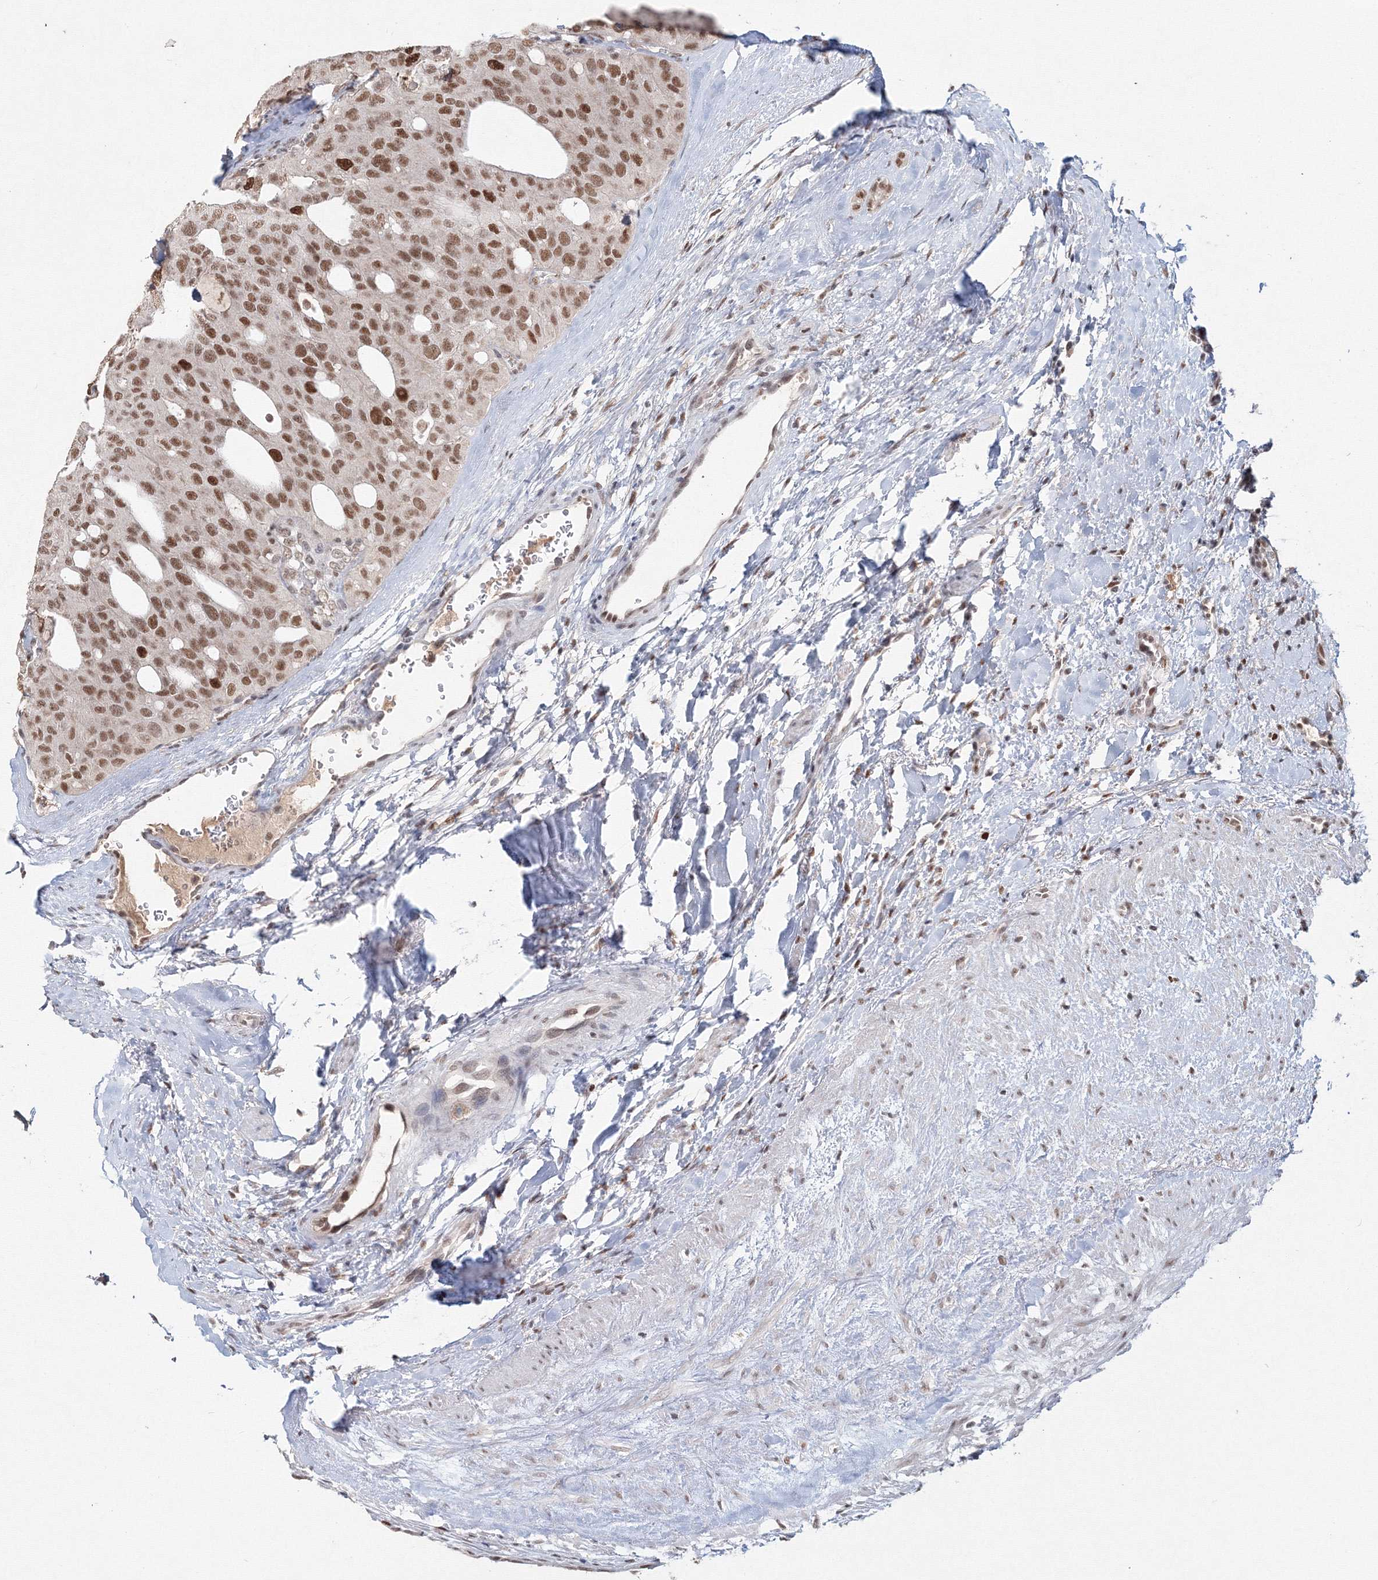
{"staining": {"intensity": "moderate", "quantity": ">75%", "location": "nuclear"}, "tissue": "thyroid cancer", "cell_type": "Tumor cells", "image_type": "cancer", "snomed": [{"axis": "morphology", "description": "Follicular adenoma carcinoma, NOS"}, {"axis": "topography", "description": "Thyroid gland"}], "caption": "A high-resolution image shows immunohistochemistry (IHC) staining of thyroid cancer, which displays moderate nuclear positivity in about >75% of tumor cells. (Brightfield microscopy of DAB IHC at high magnification).", "gene": "IWS1", "patient": {"sex": "male", "age": 75}}